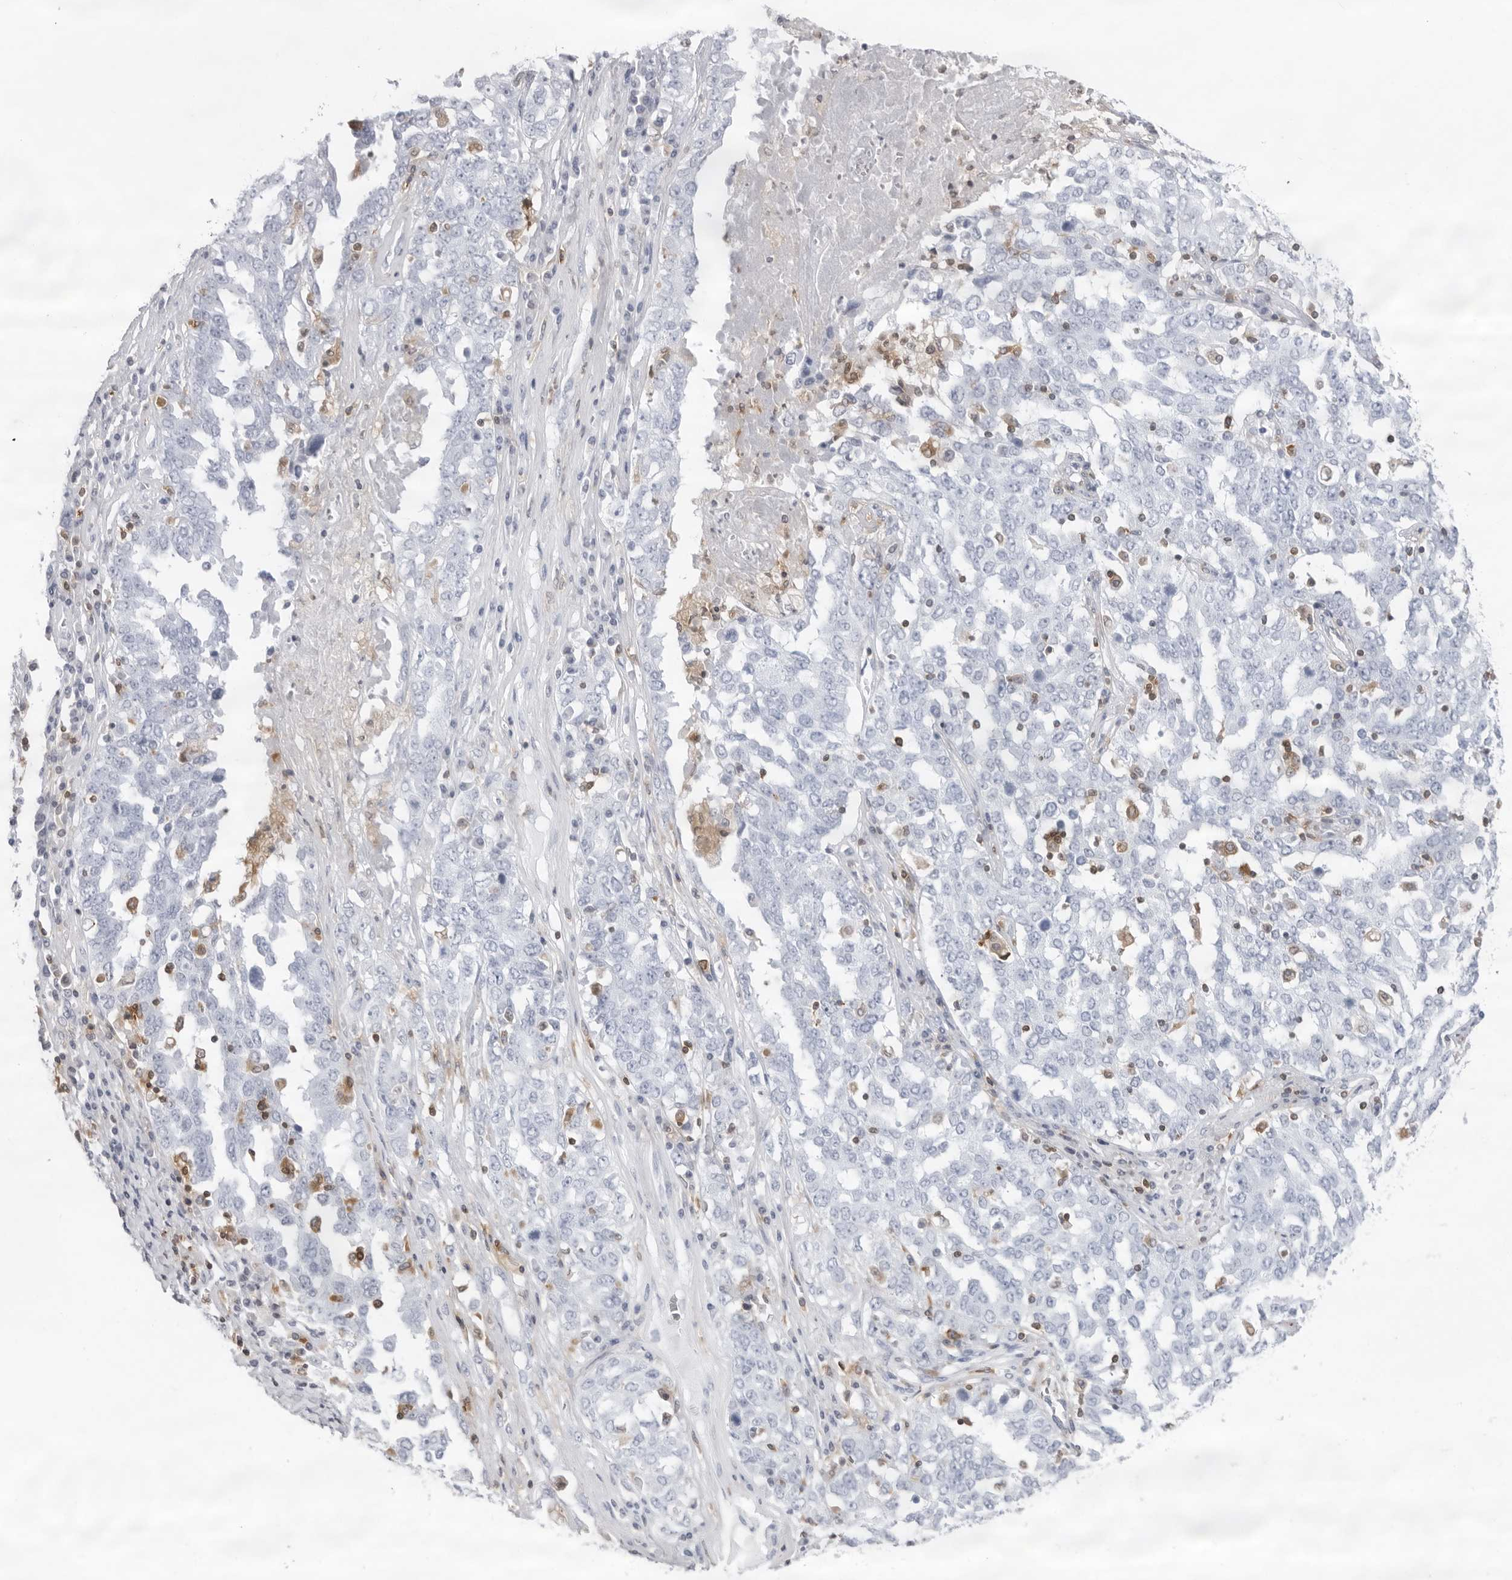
{"staining": {"intensity": "negative", "quantity": "none", "location": "none"}, "tissue": "ovarian cancer", "cell_type": "Tumor cells", "image_type": "cancer", "snomed": [{"axis": "morphology", "description": "Carcinoma, endometroid"}, {"axis": "topography", "description": "Ovary"}], "caption": "Immunohistochemistry (IHC) of ovarian endometroid carcinoma reveals no expression in tumor cells. (DAB immunohistochemistry, high magnification).", "gene": "FMNL1", "patient": {"sex": "female", "age": 62}}